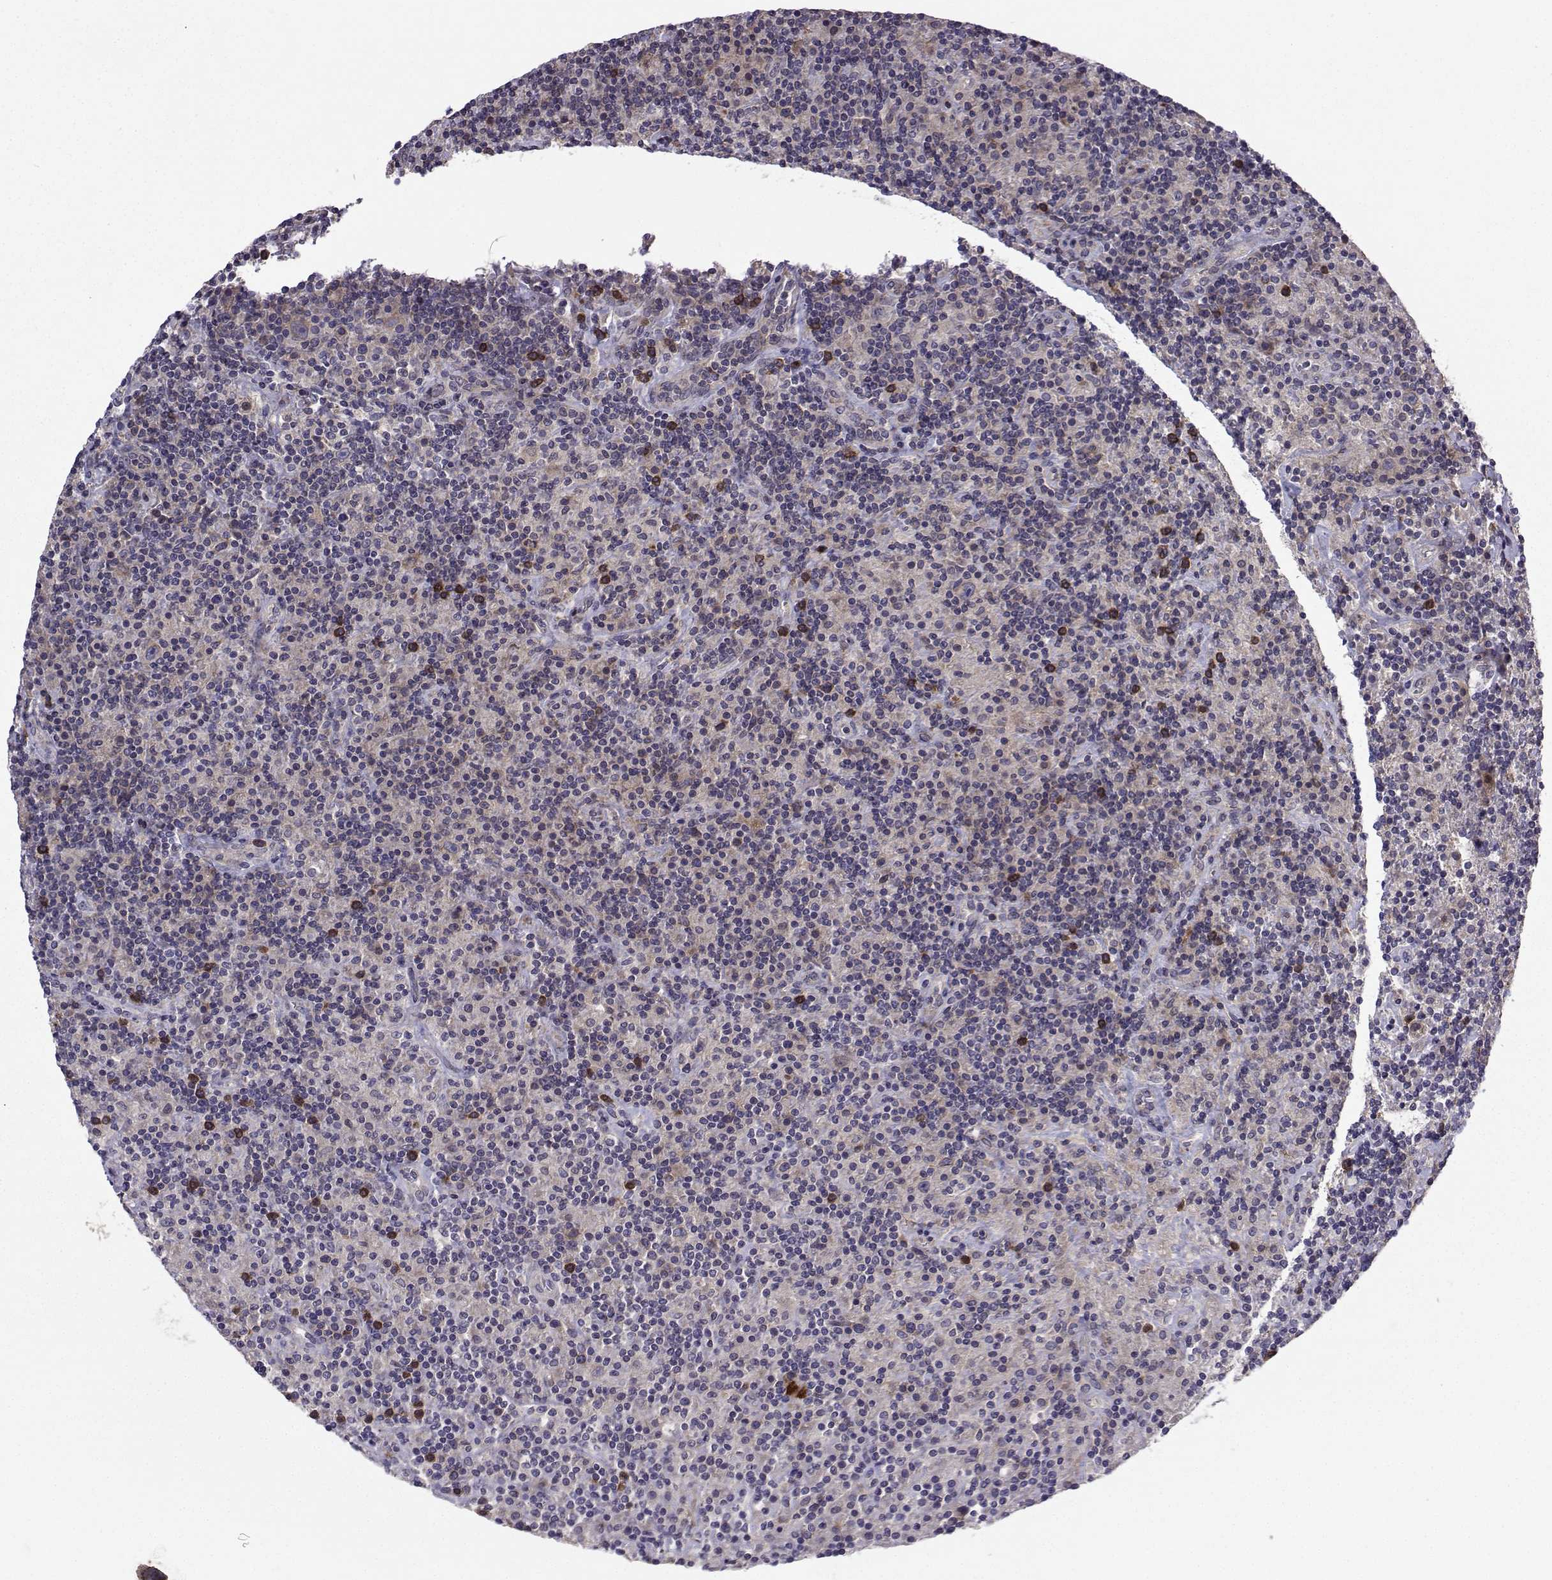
{"staining": {"intensity": "negative", "quantity": "none", "location": "none"}, "tissue": "lymphoma", "cell_type": "Tumor cells", "image_type": "cancer", "snomed": [{"axis": "morphology", "description": "Hodgkin's disease, NOS"}, {"axis": "topography", "description": "Lymph node"}], "caption": "This is an immunohistochemistry (IHC) histopathology image of lymphoma. There is no positivity in tumor cells.", "gene": "STXBP5", "patient": {"sex": "male", "age": 70}}